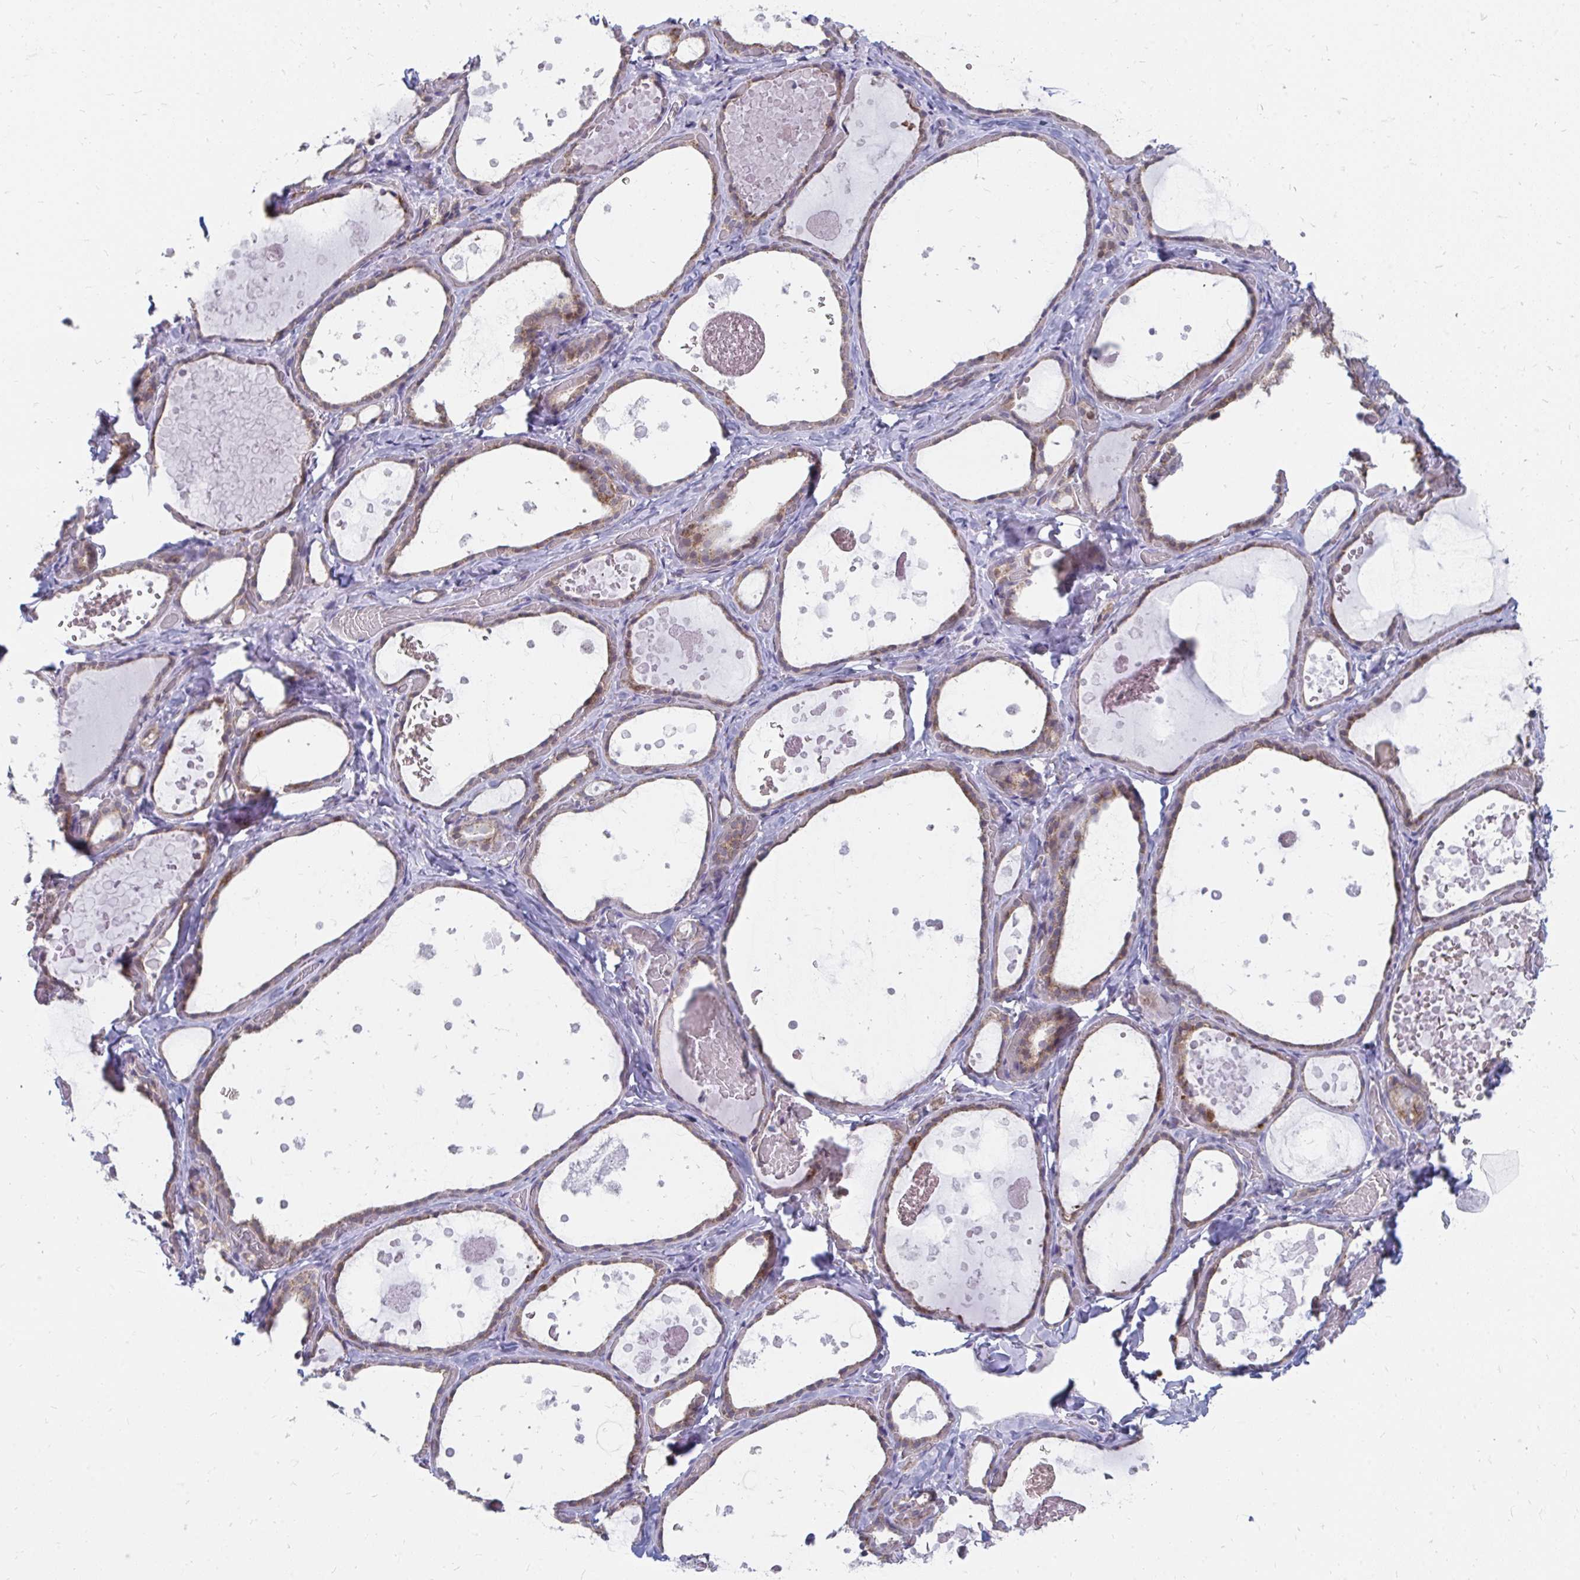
{"staining": {"intensity": "moderate", "quantity": ">75%", "location": "cytoplasmic/membranous"}, "tissue": "thyroid gland", "cell_type": "Glandular cells", "image_type": "normal", "snomed": [{"axis": "morphology", "description": "Normal tissue, NOS"}, {"axis": "topography", "description": "Thyroid gland"}], "caption": "Immunohistochemistry (DAB (3,3'-diaminobenzidine)) staining of unremarkable human thyroid gland displays moderate cytoplasmic/membranous protein expression in approximately >75% of glandular cells. The protein is stained brown, and the nuclei are stained in blue (DAB (3,3'-diaminobenzidine) IHC with brightfield microscopy, high magnification).", "gene": "PABIR3", "patient": {"sex": "female", "age": 56}}